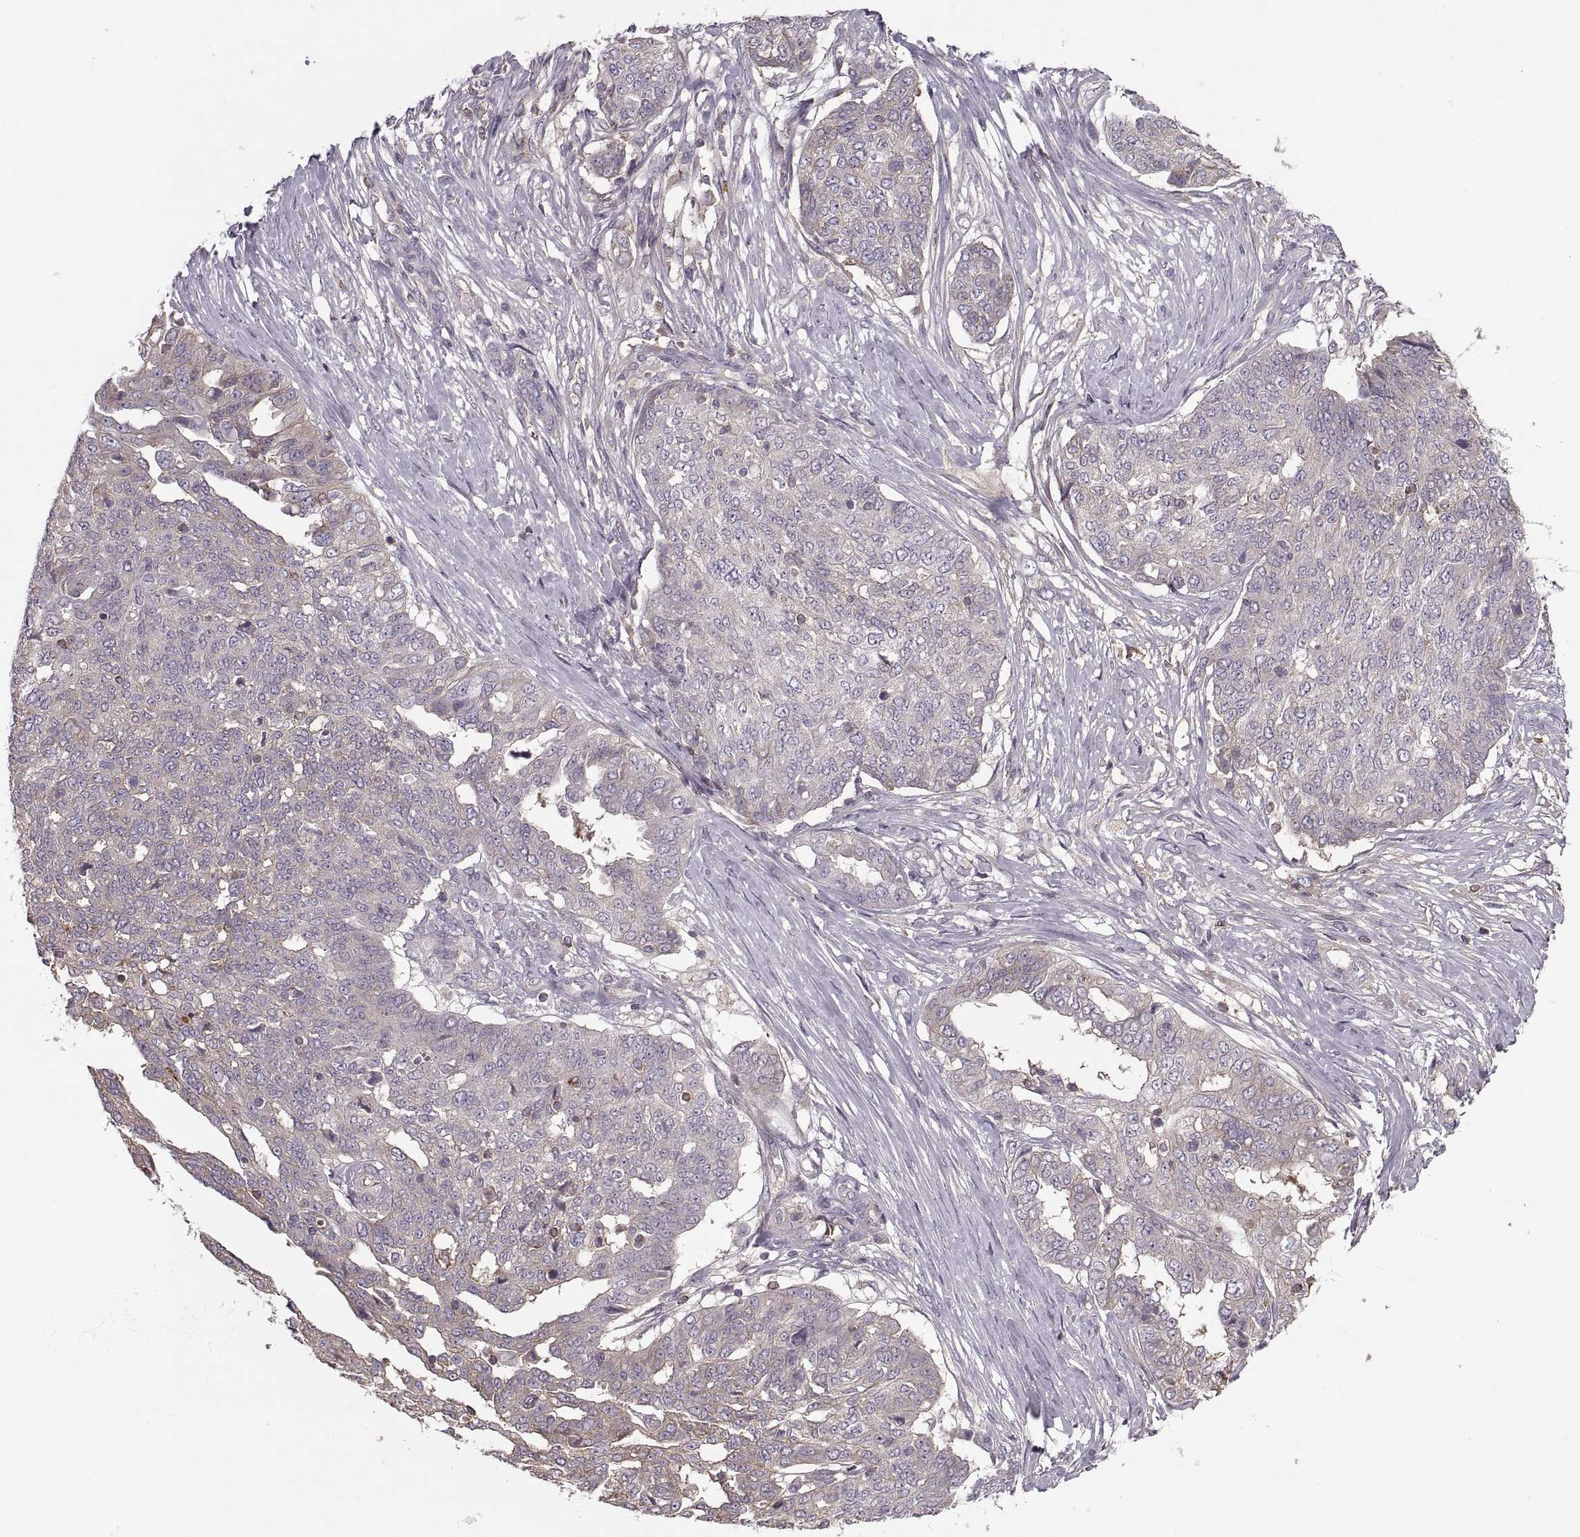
{"staining": {"intensity": "weak", "quantity": ">75%", "location": "cytoplasmic/membranous"}, "tissue": "ovarian cancer", "cell_type": "Tumor cells", "image_type": "cancer", "snomed": [{"axis": "morphology", "description": "Cystadenocarcinoma, serous, NOS"}, {"axis": "topography", "description": "Ovary"}], "caption": "Weak cytoplasmic/membranous positivity for a protein is identified in about >75% of tumor cells of serous cystadenocarcinoma (ovarian) using IHC.", "gene": "SLC2A3", "patient": {"sex": "female", "age": 67}}